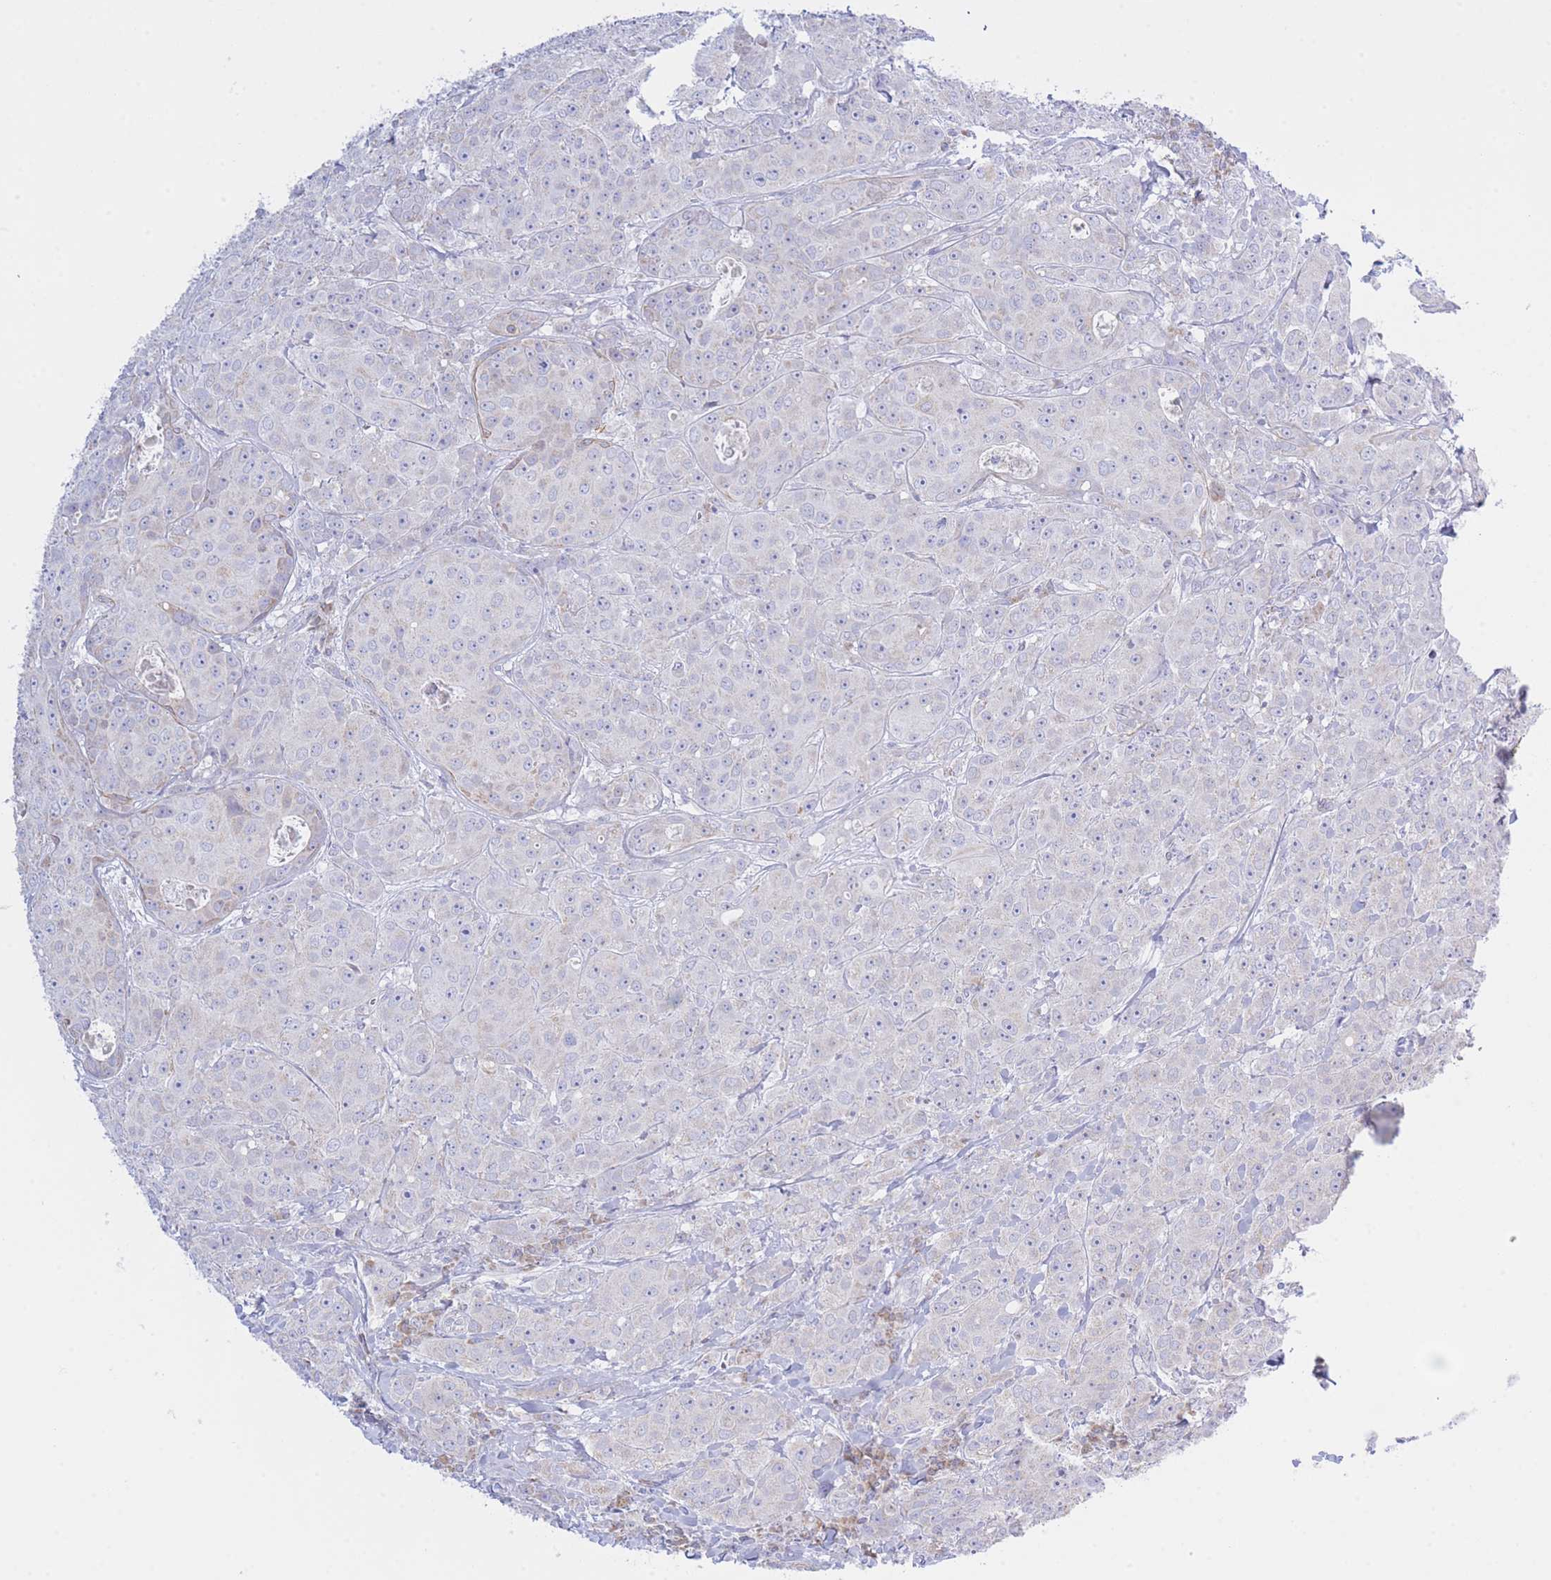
{"staining": {"intensity": "negative", "quantity": "none", "location": "none"}, "tissue": "breast cancer", "cell_type": "Tumor cells", "image_type": "cancer", "snomed": [{"axis": "morphology", "description": "Duct carcinoma"}, {"axis": "topography", "description": "Breast"}], "caption": "Immunohistochemical staining of human breast cancer (invasive ductal carcinoma) shows no significant expression in tumor cells.", "gene": "NANP", "patient": {"sex": "female", "age": 43}}